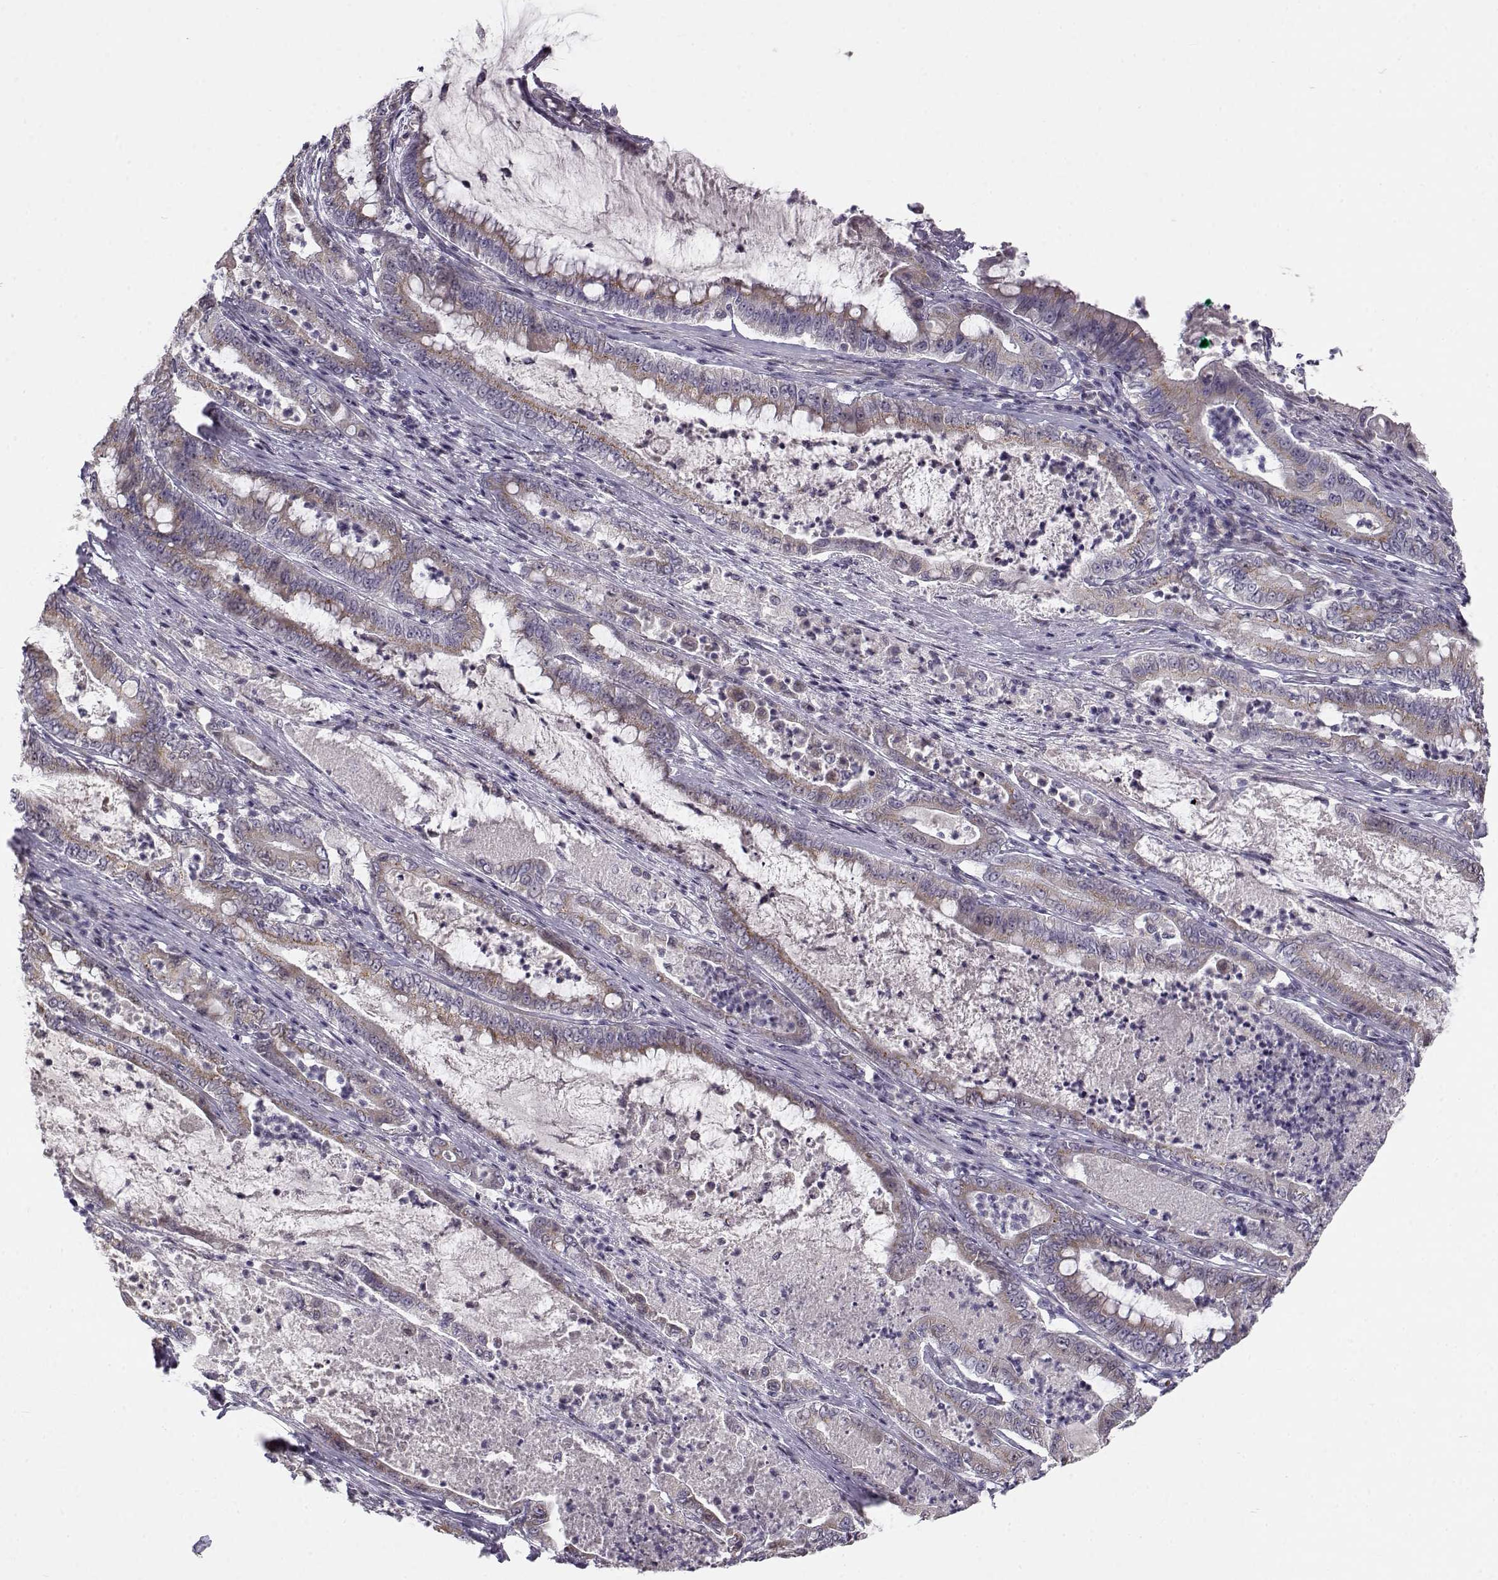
{"staining": {"intensity": "weak", "quantity": ">75%", "location": "cytoplasmic/membranous"}, "tissue": "pancreatic cancer", "cell_type": "Tumor cells", "image_type": "cancer", "snomed": [{"axis": "morphology", "description": "Adenocarcinoma, NOS"}, {"axis": "topography", "description": "Pancreas"}], "caption": "This photomicrograph reveals immunohistochemistry staining of human adenocarcinoma (pancreatic), with low weak cytoplasmic/membranous expression in approximately >75% of tumor cells.", "gene": "SLC4A5", "patient": {"sex": "male", "age": 71}}